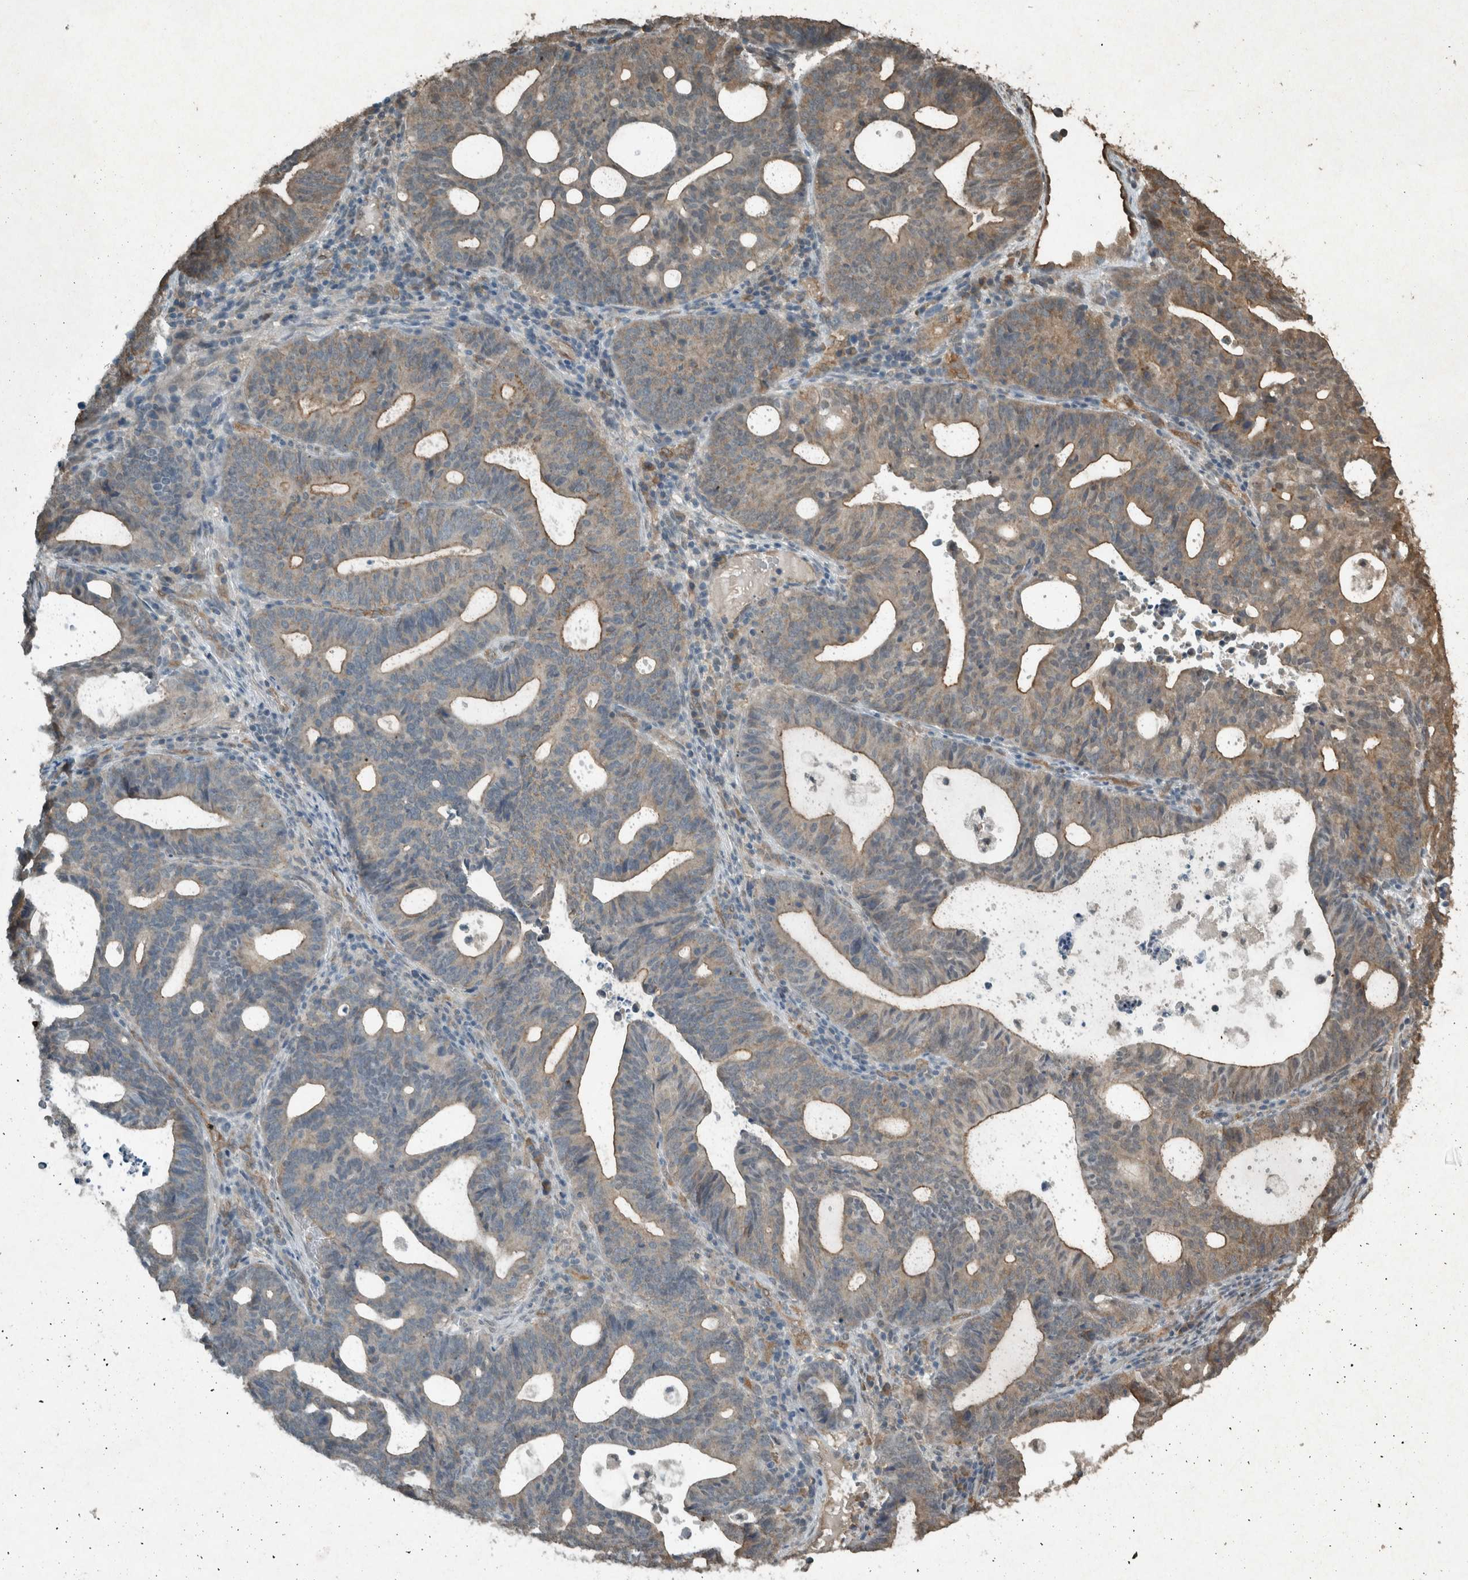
{"staining": {"intensity": "moderate", "quantity": "25%-75%", "location": "cytoplasmic/membranous"}, "tissue": "endometrial cancer", "cell_type": "Tumor cells", "image_type": "cancer", "snomed": [{"axis": "morphology", "description": "Adenocarcinoma, NOS"}, {"axis": "topography", "description": "Uterus"}], "caption": "Protein staining demonstrates moderate cytoplasmic/membranous staining in about 25%-75% of tumor cells in endometrial cancer (adenocarcinoma).", "gene": "ARHGEF12", "patient": {"sex": "female", "age": 83}}